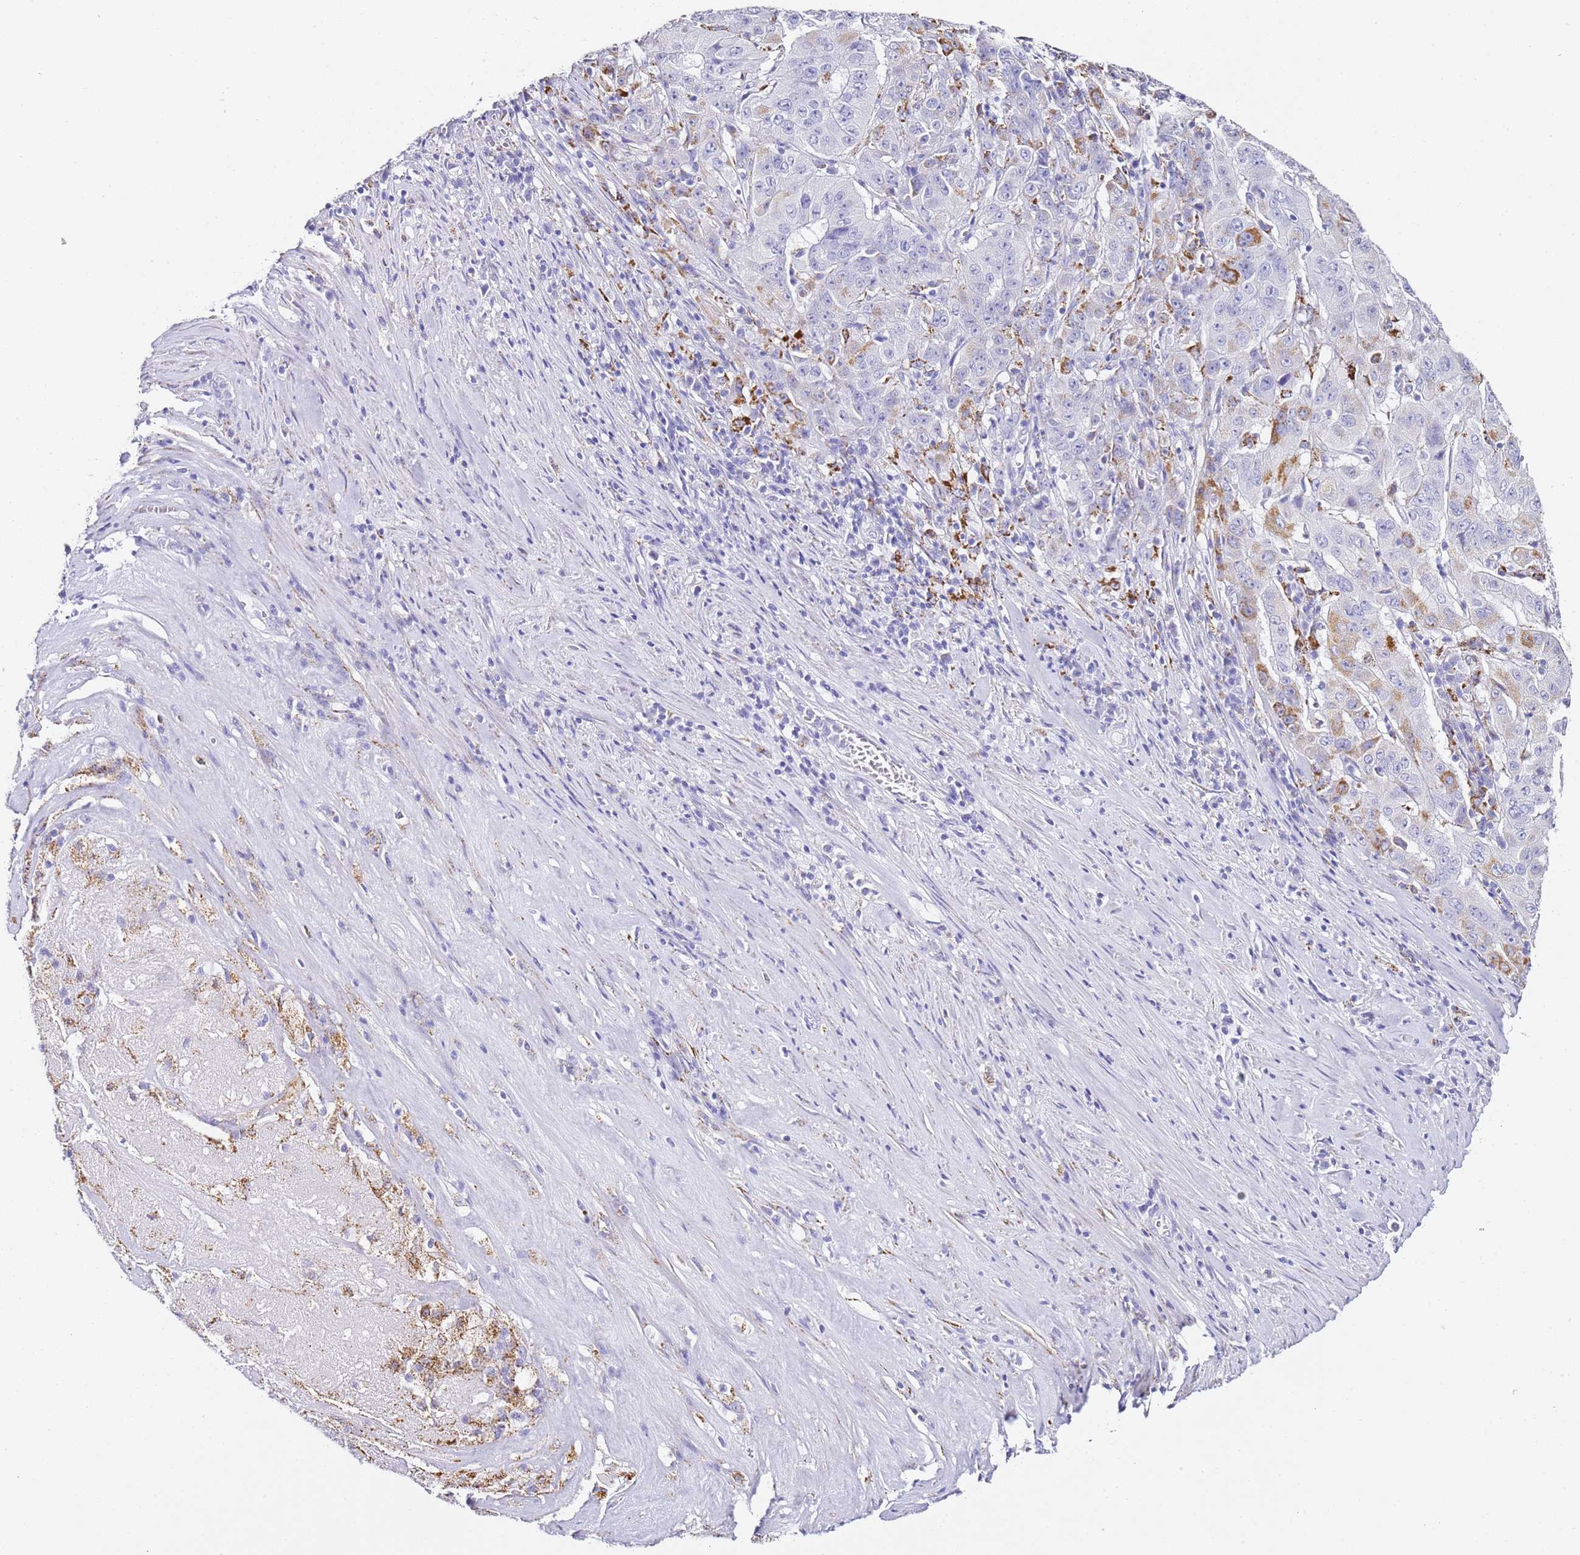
{"staining": {"intensity": "moderate", "quantity": "<25%", "location": "cytoplasmic/membranous"}, "tissue": "pancreatic cancer", "cell_type": "Tumor cells", "image_type": "cancer", "snomed": [{"axis": "morphology", "description": "Adenocarcinoma, NOS"}, {"axis": "topography", "description": "Pancreas"}], "caption": "Immunohistochemistry (IHC) staining of adenocarcinoma (pancreatic), which exhibits low levels of moderate cytoplasmic/membranous expression in about <25% of tumor cells indicating moderate cytoplasmic/membranous protein staining. The staining was performed using DAB (brown) for protein detection and nuclei were counterstained in hematoxylin (blue).", "gene": "PTBP2", "patient": {"sex": "male", "age": 63}}